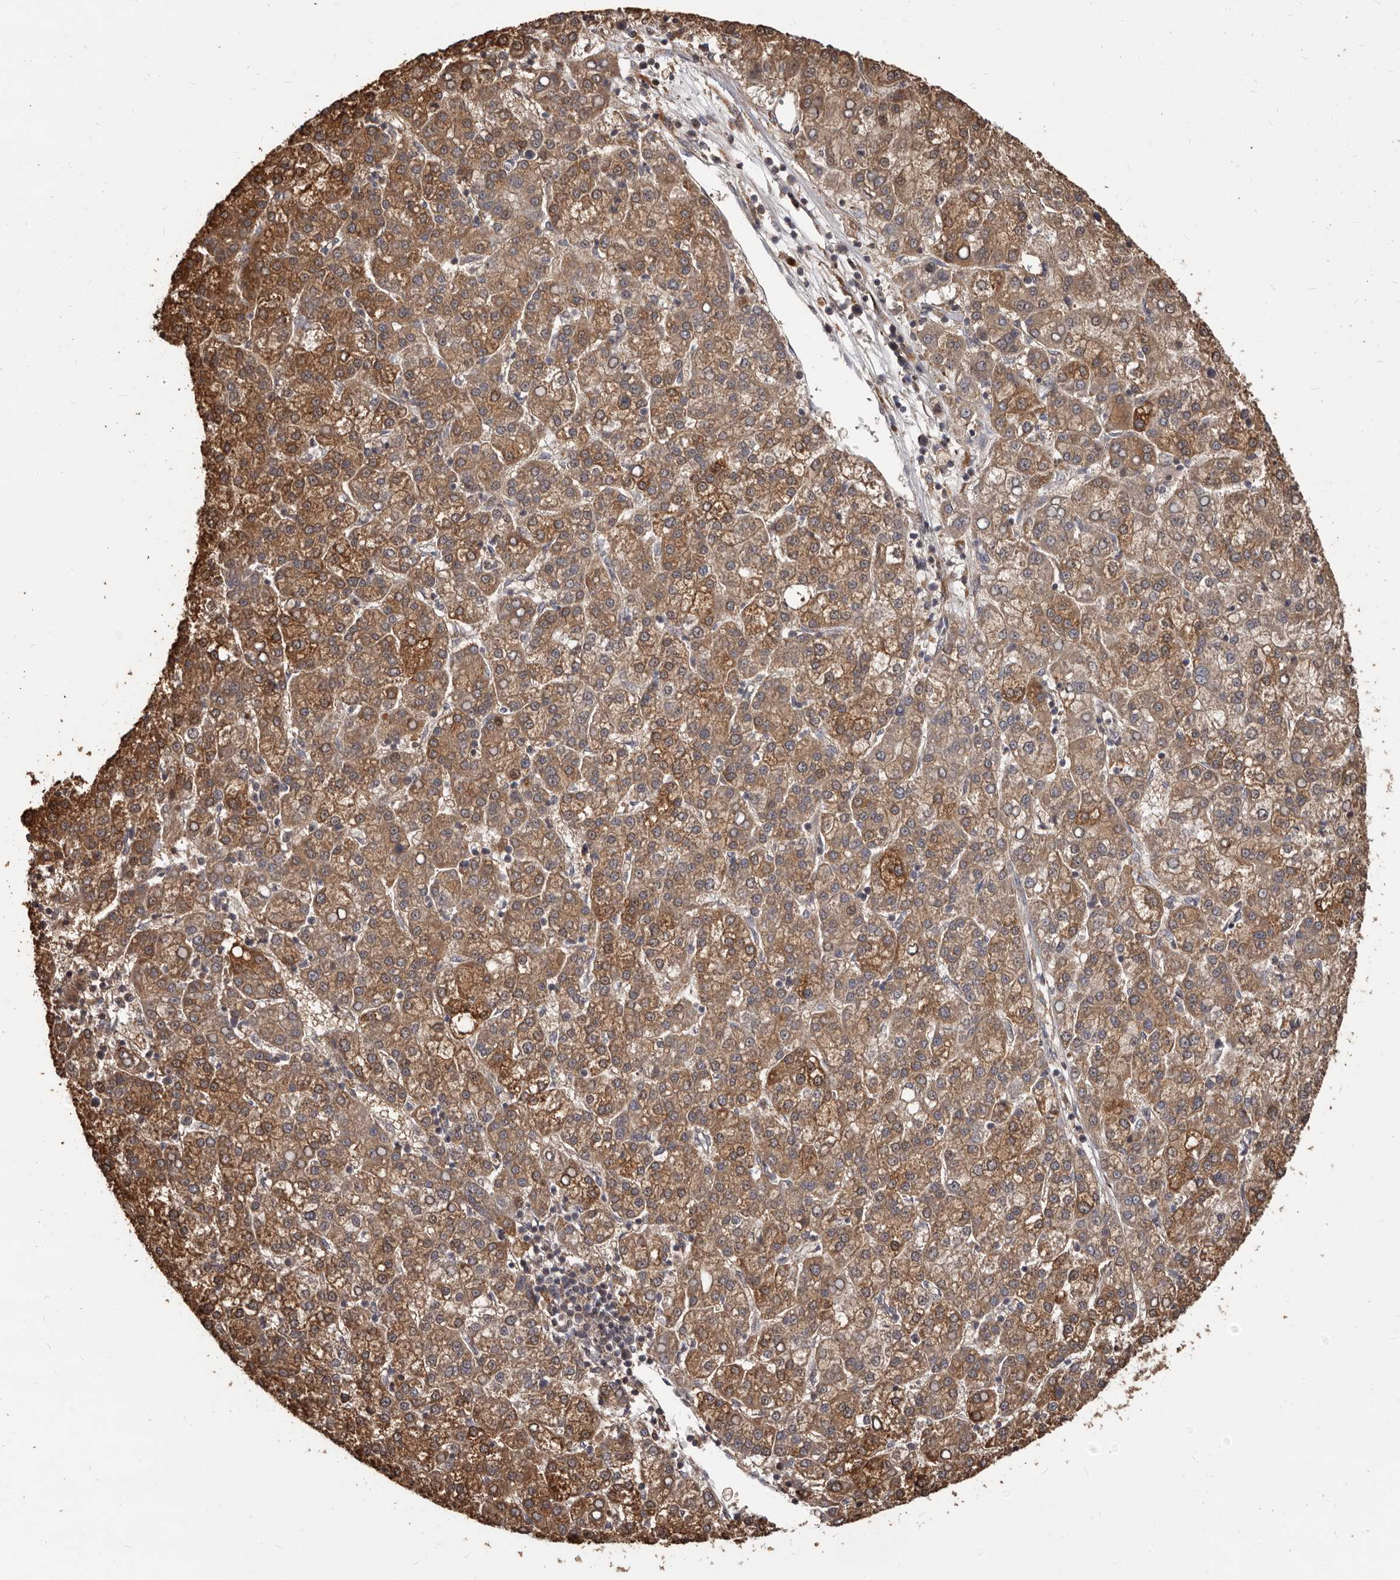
{"staining": {"intensity": "moderate", "quantity": ">75%", "location": "cytoplasmic/membranous"}, "tissue": "liver cancer", "cell_type": "Tumor cells", "image_type": "cancer", "snomed": [{"axis": "morphology", "description": "Carcinoma, Hepatocellular, NOS"}, {"axis": "topography", "description": "Liver"}], "caption": "IHC (DAB) staining of human liver cancer (hepatocellular carcinoma) exhibits moderate cytoplasmic/membranous protein staining in approximately >75% of tumor cells. IHC stains the protein in brown and the nuclei are stained blue.", "gene": "MTO1", "patient": {"sex": "female", "age": 58}}